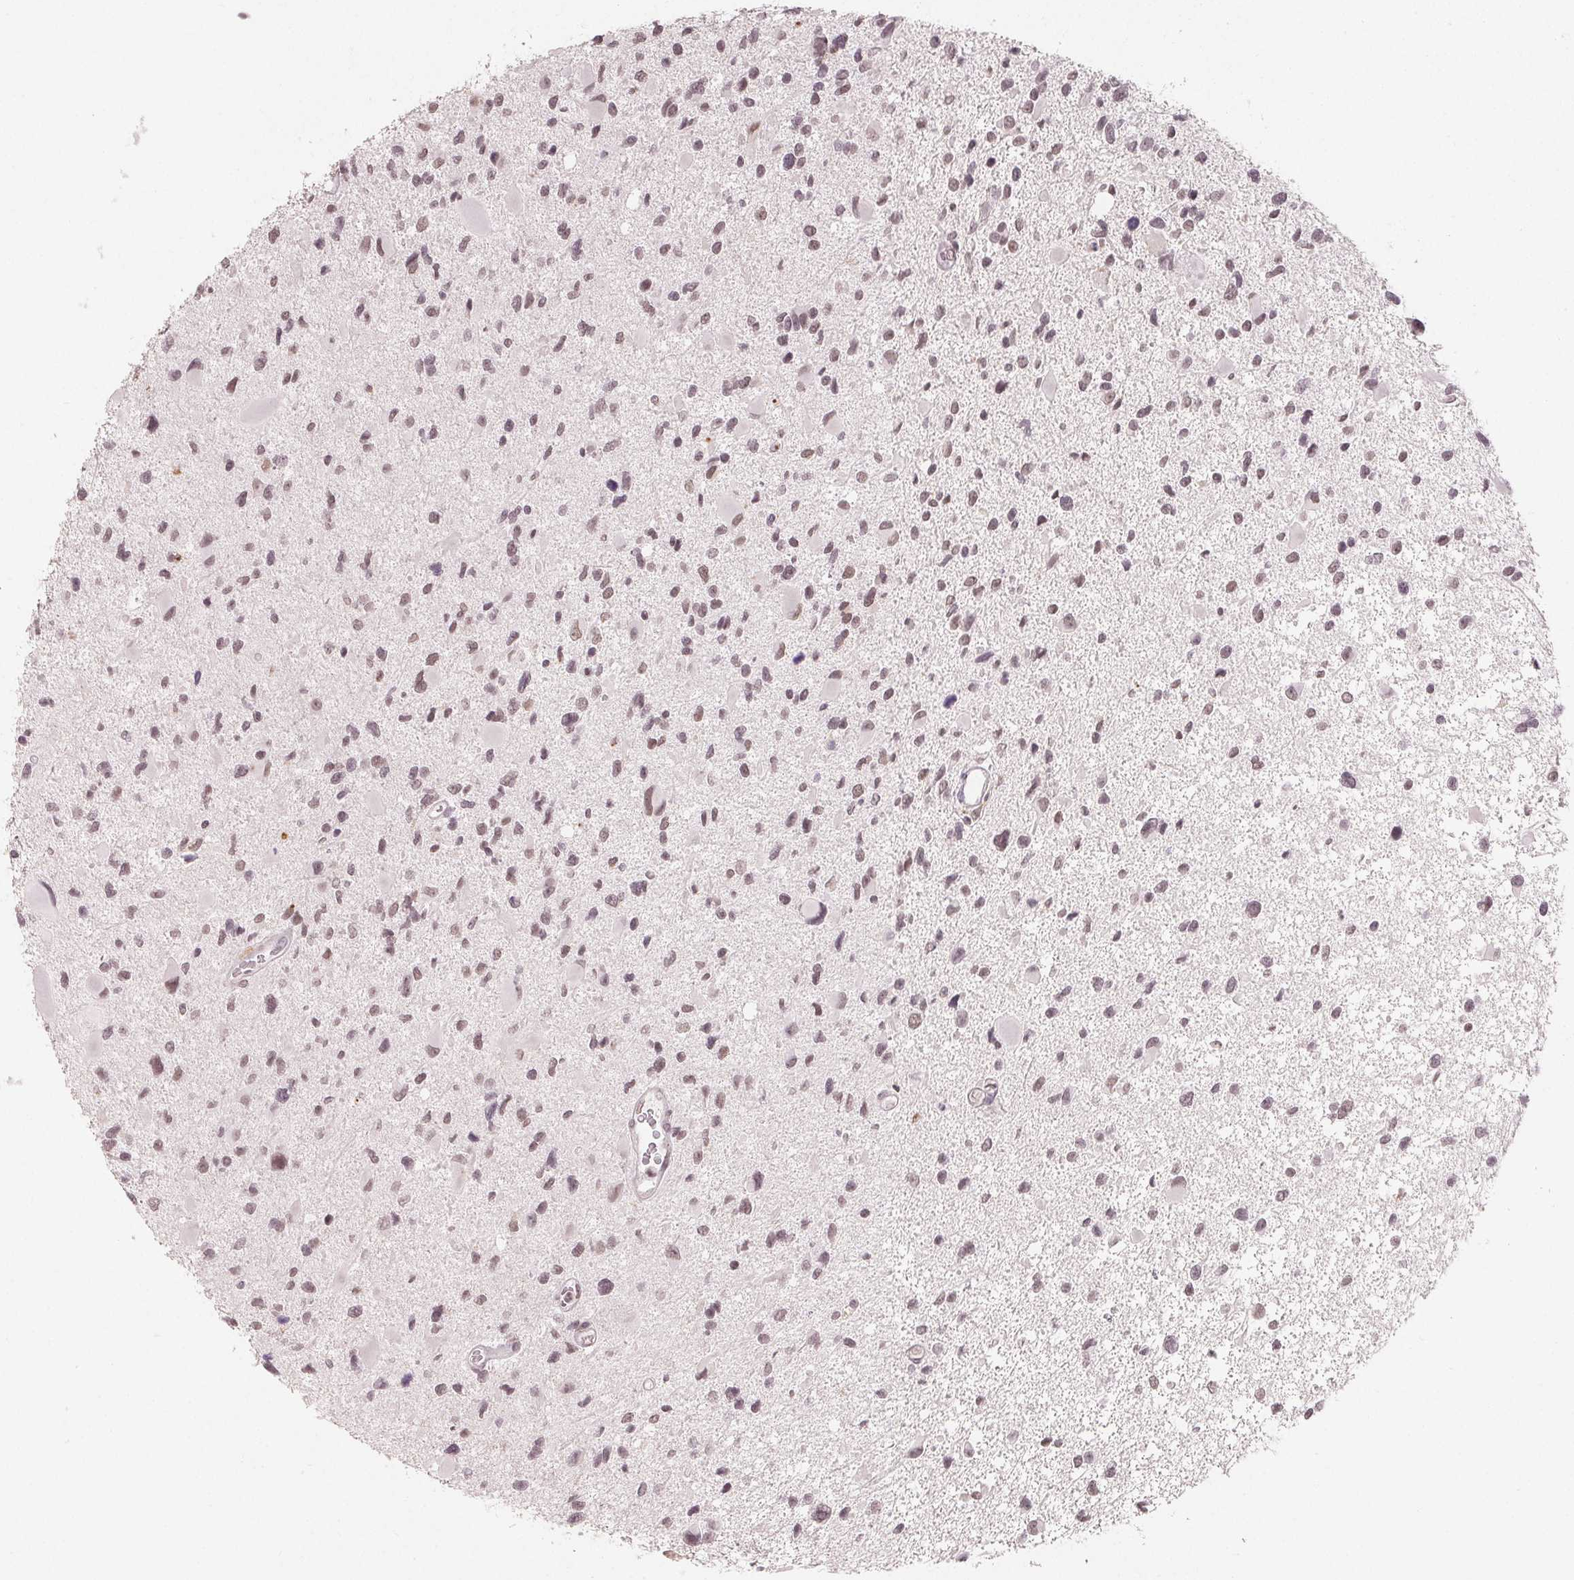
{"staining": {"intensity": "weak", "quantity": ">75%", "location": "nuclear"}, "tissue": "glioma", "cell_type": "Tumor cells", "image_type": "cancer", "snomed": [{"axis": "morphology", "description": "Glioma, malignant, Low grade"}, {"axis": "topography", "description": "Brain"}], "caption": "Protein expression analysis of glioma shows weak nuclear positivity in about >75% of tumor cells.", "gene": "NXF3", "patient": {"sex": "female", "age": 32}}